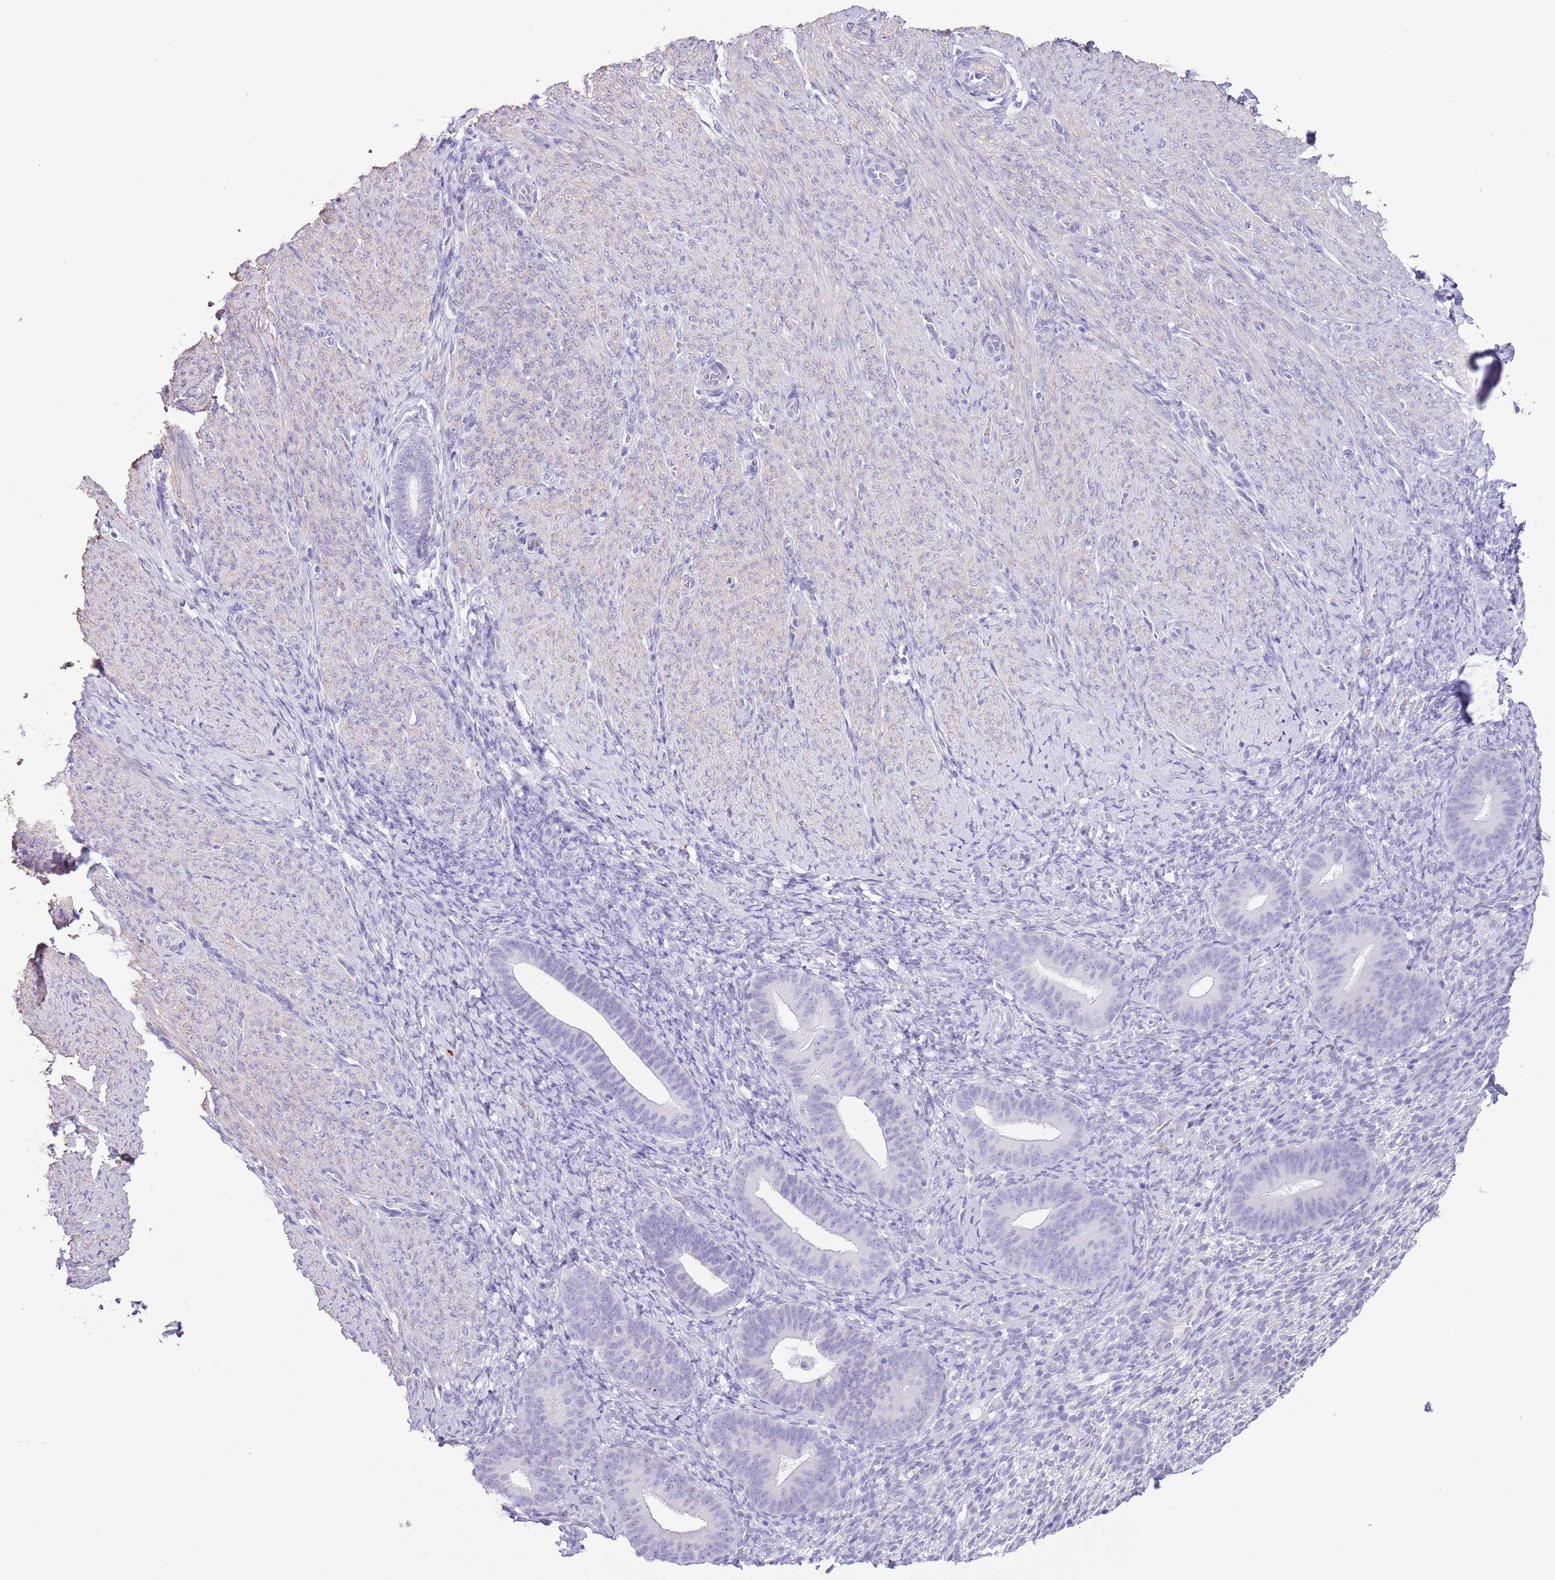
{"staining": {"intensity": "negative", "quantity": "none", "location": "none"}, "tissue": "endometrium", "cell_type": "Cells in endometrial stroma", "image_type": "normal", "snomed": [{"axis": "morphology", "description": "Normal tissue, NOS"}, {"axis": "topography", "description": "Endometrium"}], "caption": "This histopathology image is of benign endometrium stained with IHC to label a protein in brown with the nuclei are counter-stained blue. There is no staining in cells in endometrial stroma.", "gene": "SLC7A14", "patient": {"sex": "female", "age": 65}}